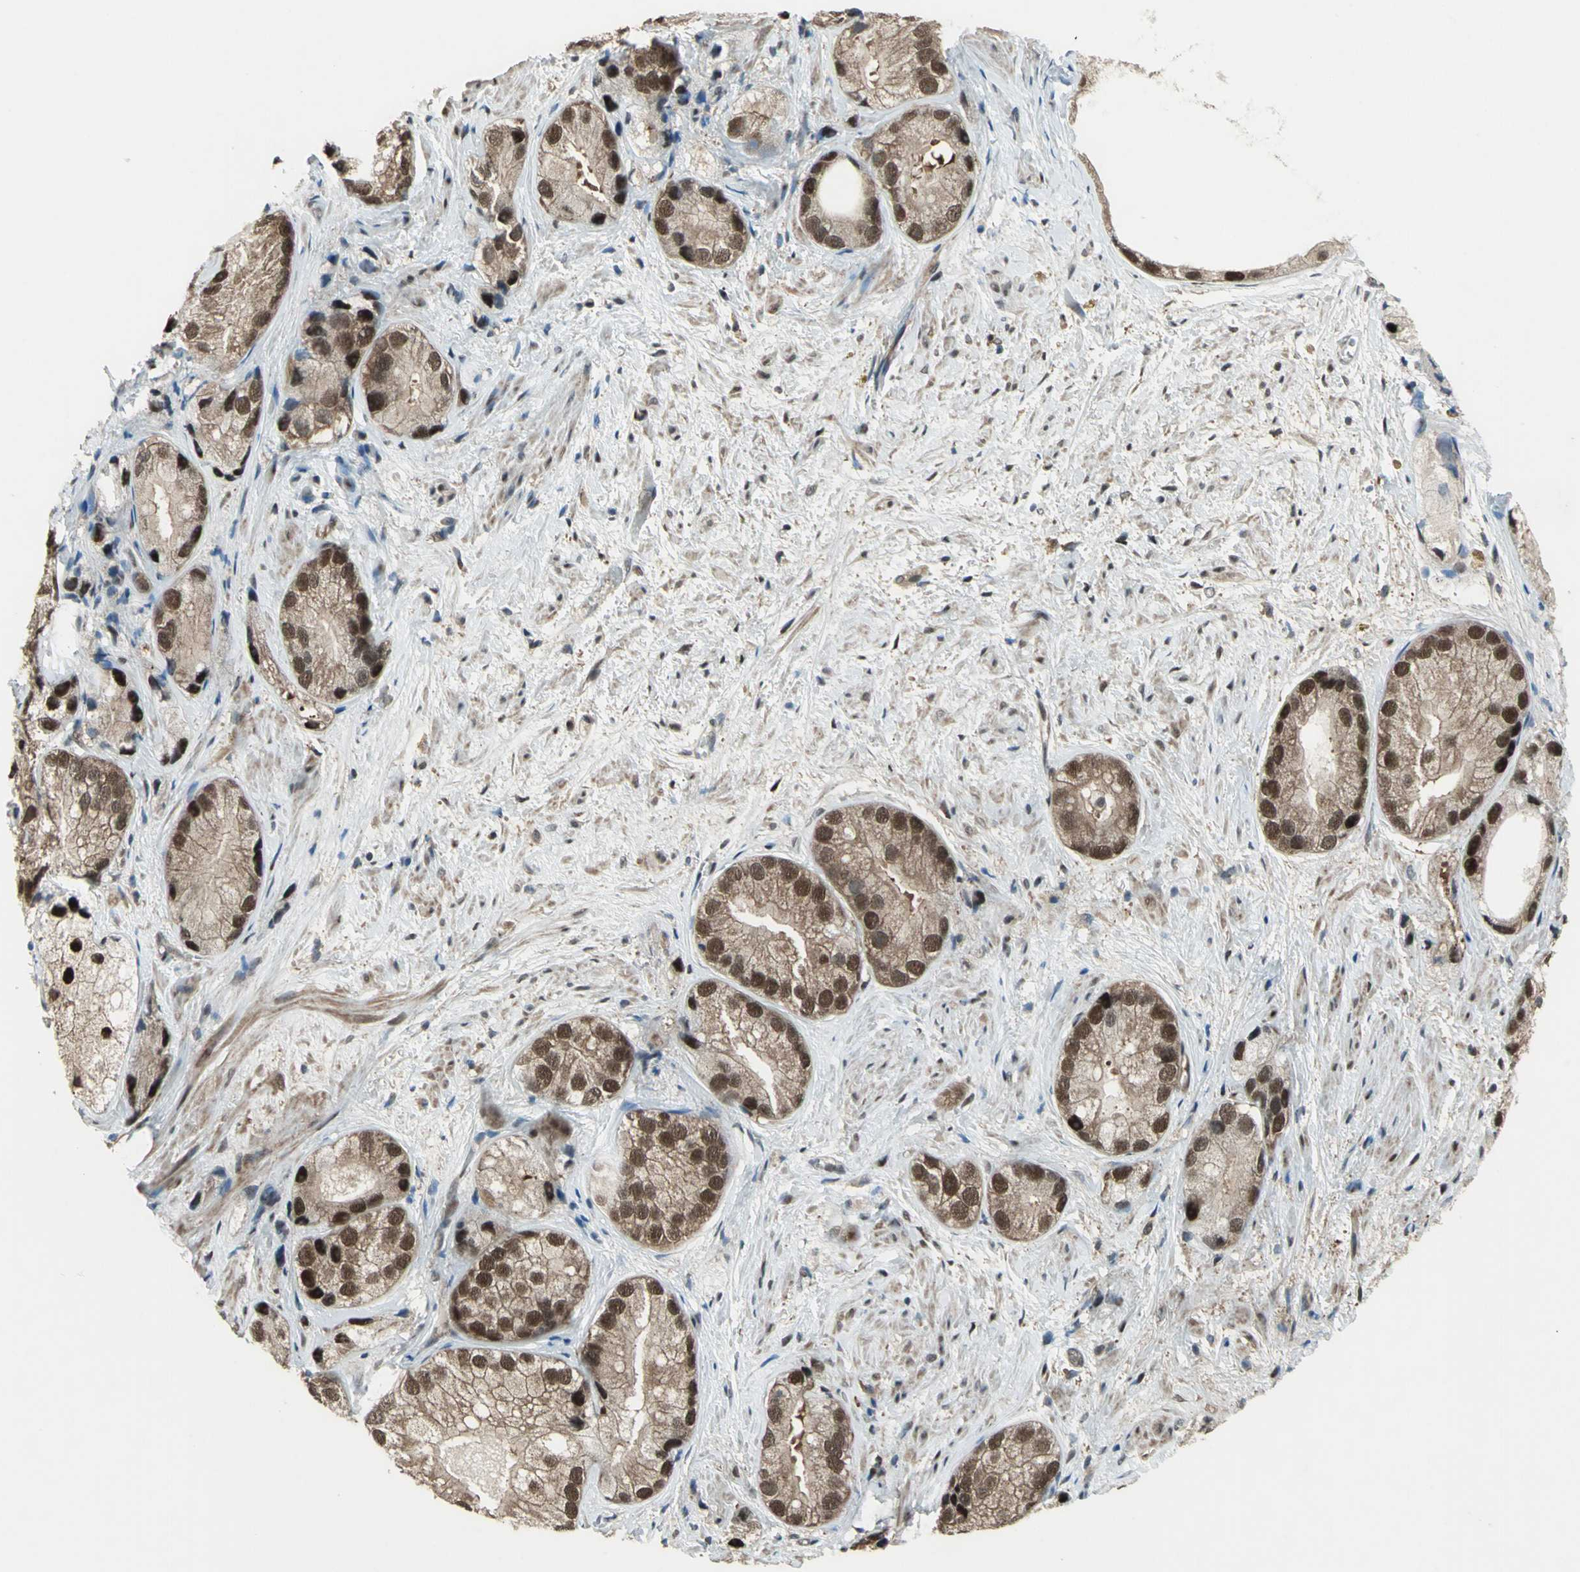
{"staining": {"intensity": "strong", "quantity": ">75%", "location": "cytoplasmic/membranous,nuclear"}, "tissue": "prostate cancer", "cell_type": "Tumor cells", "image_type": "cancer", "snomed": [{"axis": "morphology", "description": "Adenocarcinoma, Low grade"}, {"axis": "topography", "description": "Prostate"}], "caption": "High-magnification brightfield microscopy of adenocarcinoma (low-grade) (prostate) stained with DAB (3,3'-diaminobenzidine) (brown) and counterstained with hematoxylin (blue). tumor cells exhibit strong cytoplasmic/membranous and nuclear positivity is identified in about>75% of cells.", "gene": "COPS5", "patient": {"sex": "male", "age": 69}}